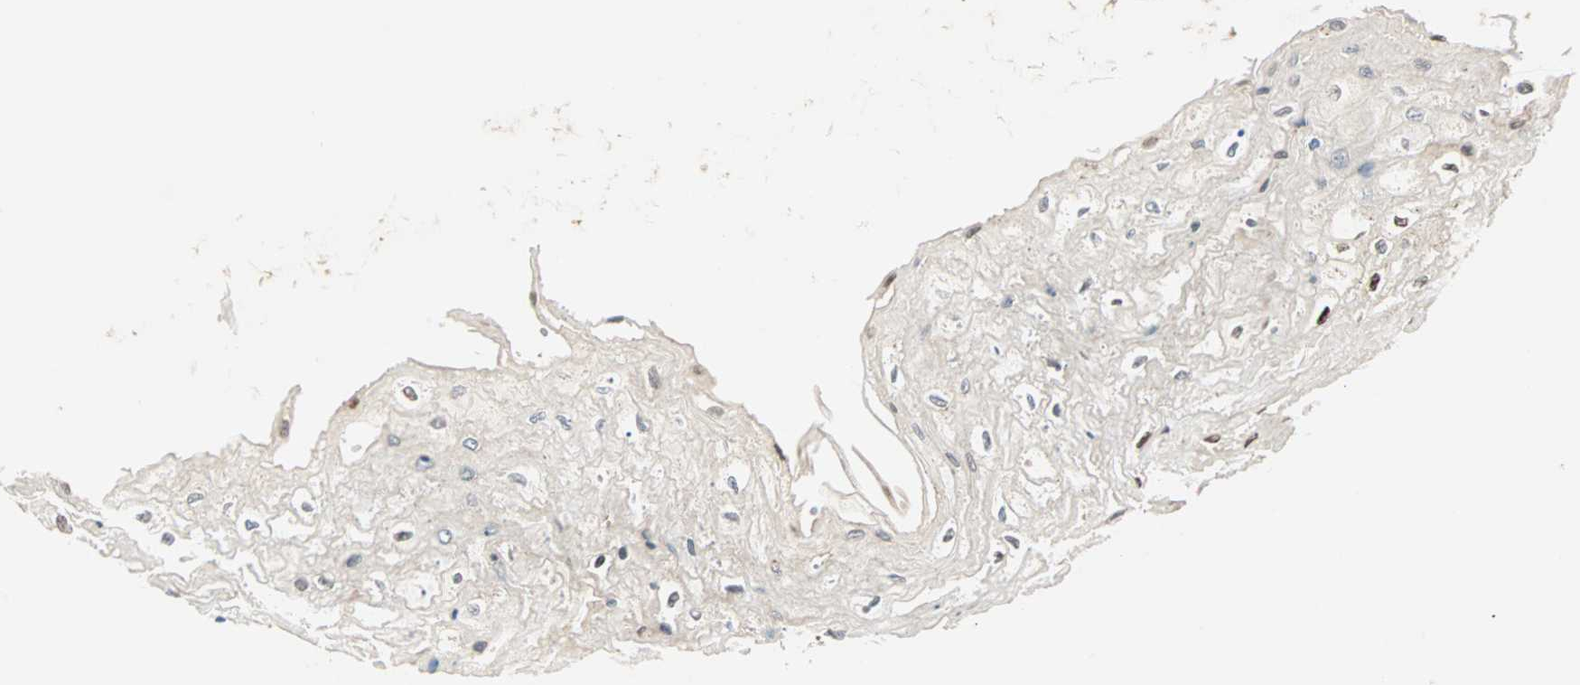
{"staining": {"intensity": "strong", "quantity": "<25%", "location": "nuclear"}, "tissue": "esophagus", "cell_type": "Squamous epithelial cells", "image_type": "normal", "snomed": [{"axis": "morphology", "description": "Normal tissue, NOS"}, {"axis": "topography", "description": "Esophagus"}], "caption": "Brown immunohistochemical staining in benign human esophagus reveals strong nuclear expression in approximately <25% of squamous epithelial cells. Nuclei are stained in blue.", "gene": "BLM", "patient": {"sex": "female", "age": 72}}